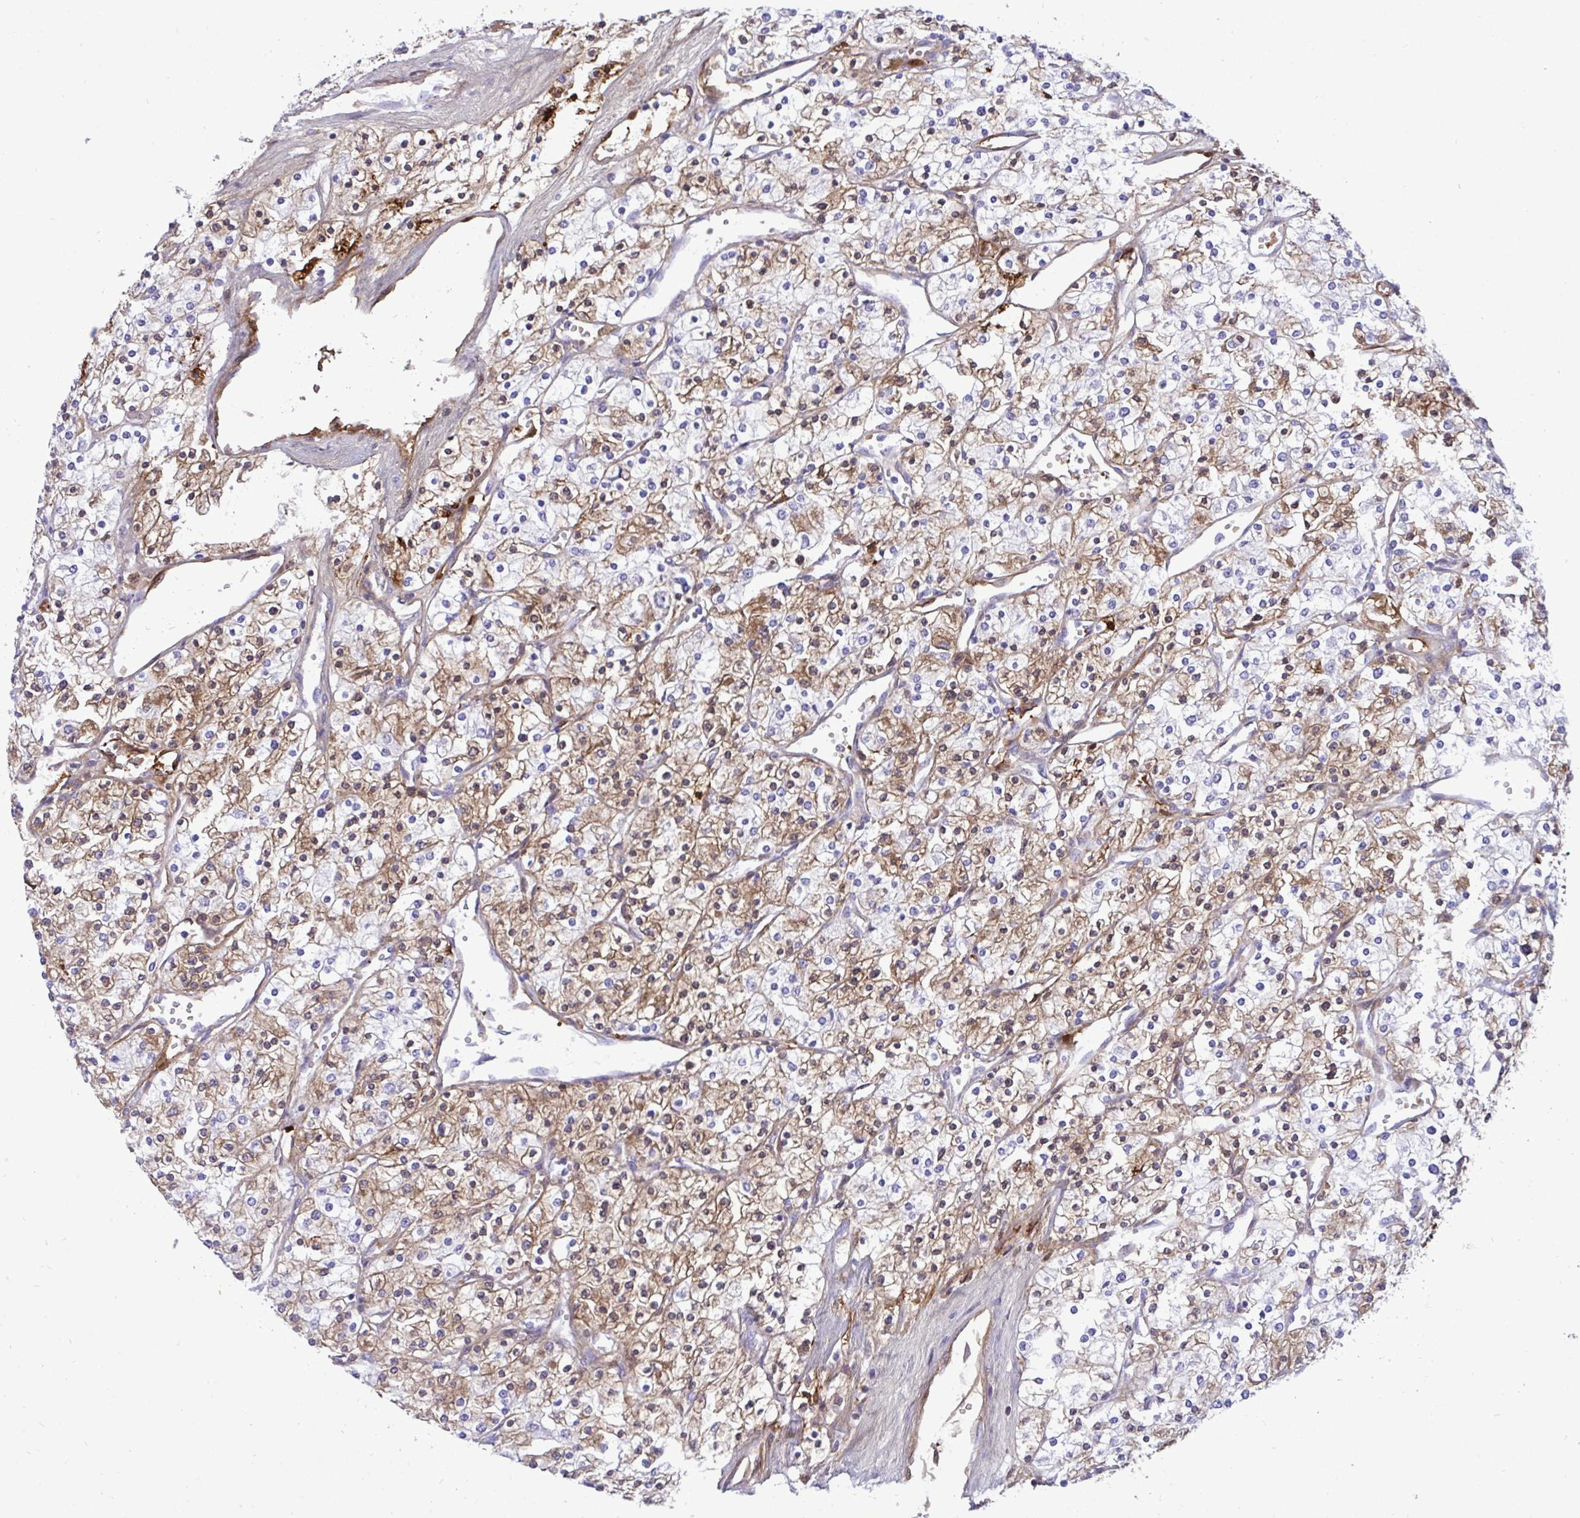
{"staining": {"intensity": "moderate", "quantity": "25%-75%", "location": "cytoplasmic/membranous"}, "tissue": "renal cancer", "cell_type": "Tumor cells", "image_type": "cancer", "snomed": [{"axis": "morphology", "description": "Adenocarcinoma, NOS"}, {"axis": "topography", "description": "Kidney"}], "caption": "Moderate cytoplasmic/membranous protein expression is present in approximately 25%-75% of tumor cells in adenocarcinoma (renal). The staining was performed using DAB (3,3'-diaminobenzidine), with brown indicating positive protein expression. Nuclei are stained blue with hematoxylin.", "gene": "F2", "patient": {"sex": "male", "age": 80}}